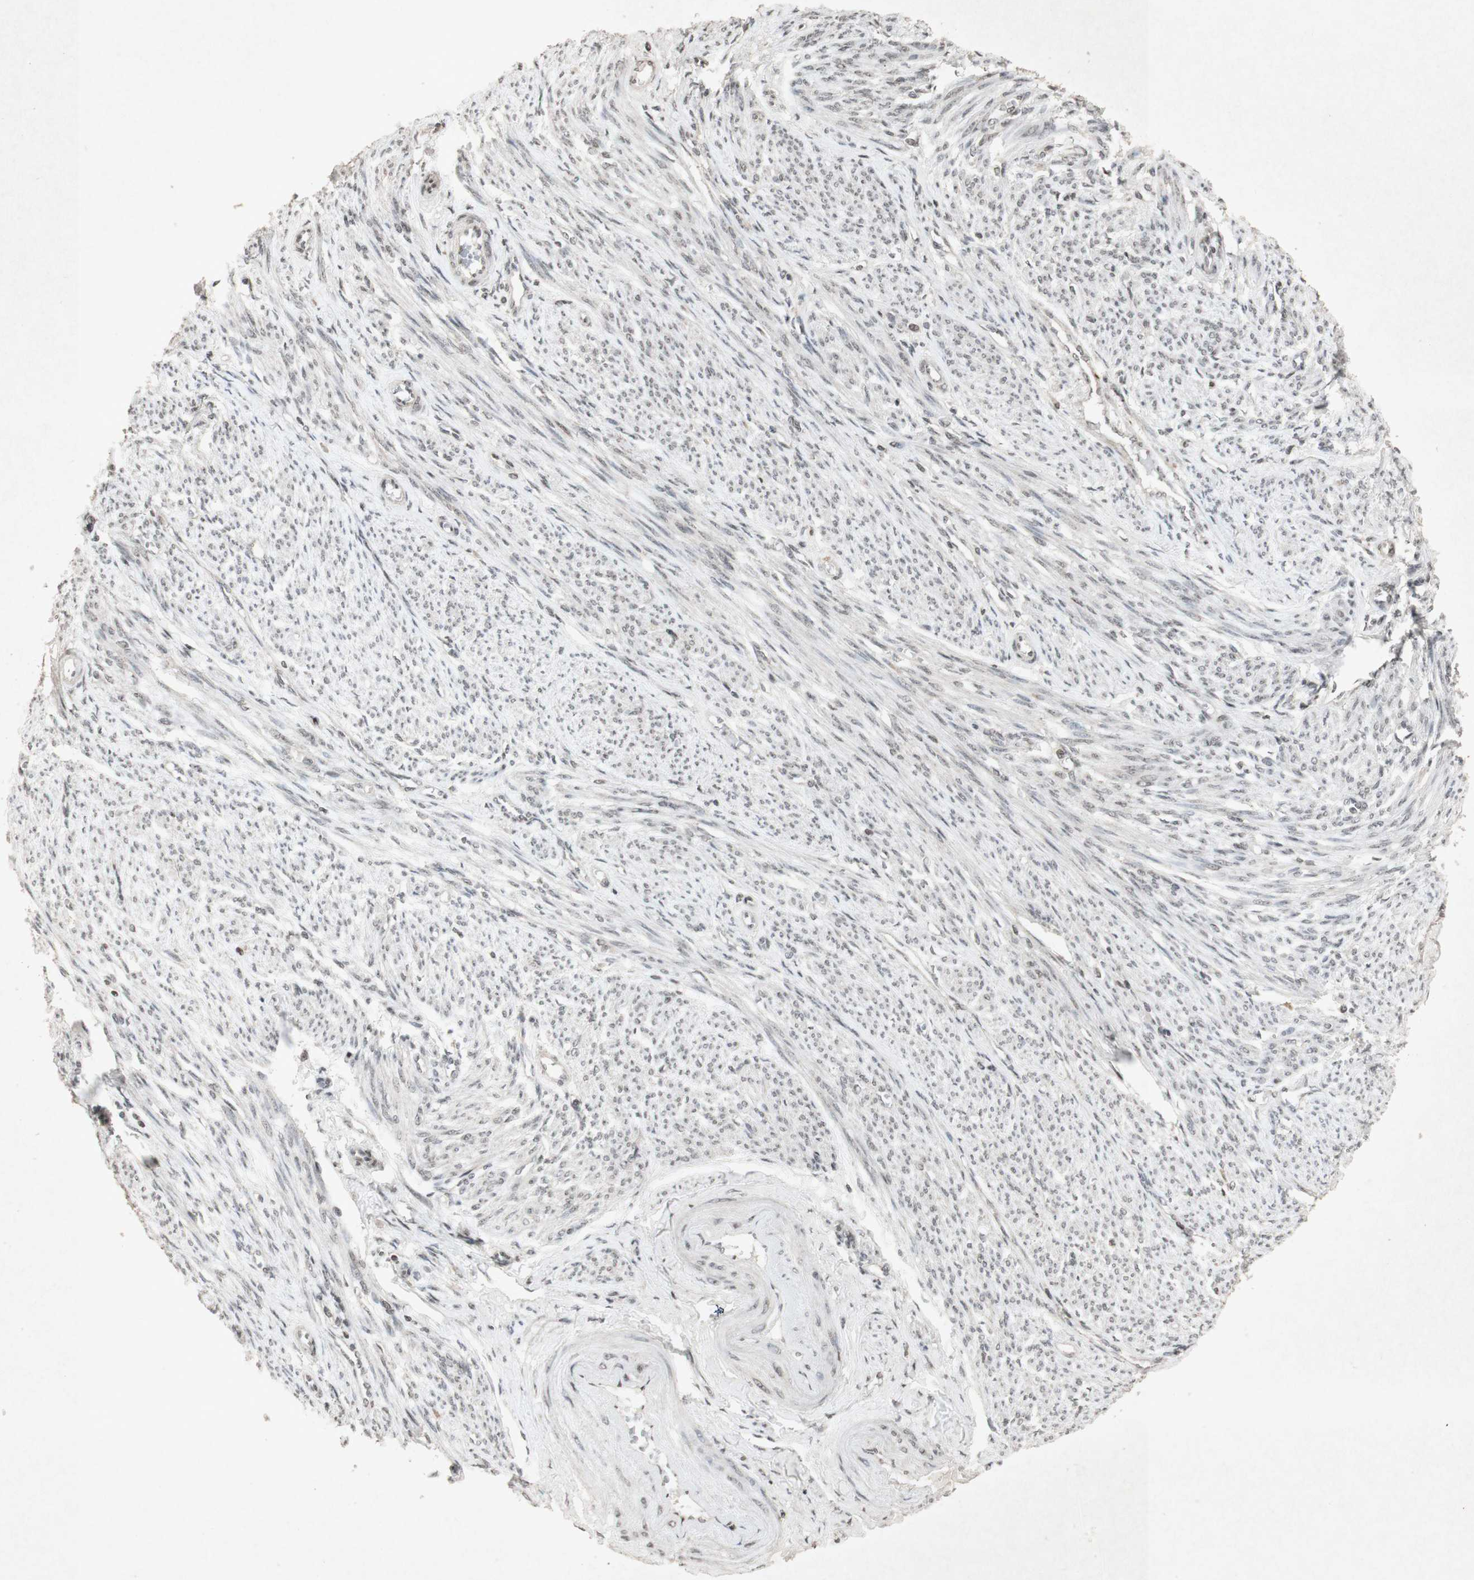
{"staining": {"intensity": "weak", "quantity": "25%-75%", "location": "cytoplasmic/membranous"}, "tissue": "smooth muscle", "cell_type": "Smooth muscle cells", "image_type": "normal", "snomed": [{"axis": "morphology", "description": "Normal tissue, NOS"}, {"axis": "topography", "description": "Smooth muscle"}], "caption": "Brown immunohistochemical staining in normal human smooth muscle demonstrates weak cytoplasmic/membranous staining in approximately 25%-75% of smooth muscle cells. The staining was performed using DAB to visualize the protein expression in brown, while the nuclei were stained in blue with hematoxylin (Magnification: 20x).", "gene": "PLXNA1", "patient": {"sex": "female", "age": 65}}